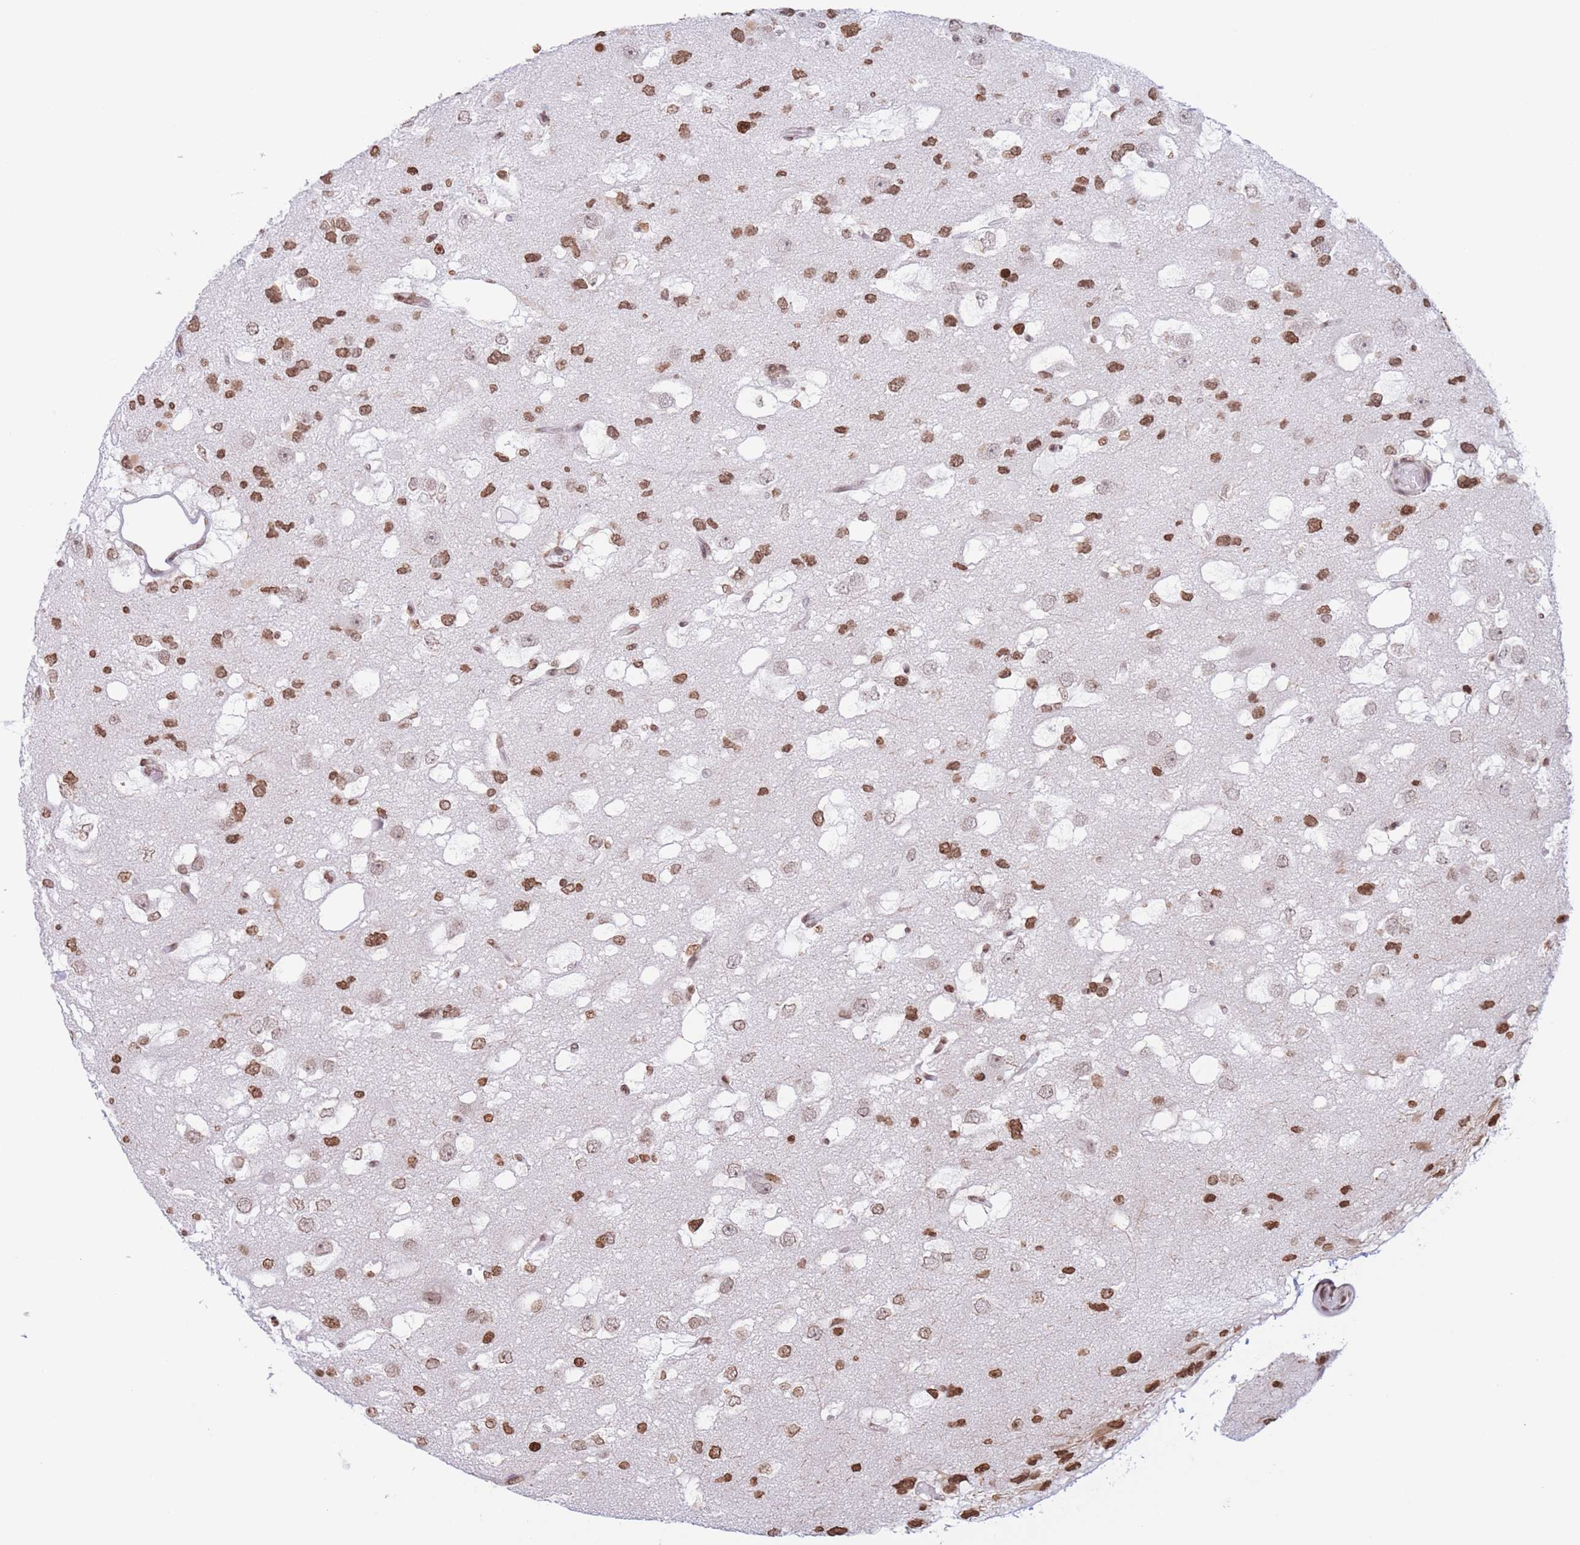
{"staining": {"intensity": "moderate", "quantity": ">75%", "location": "nuclear"}, "tissue": "glioma", "cell_type": "Tumor cells", "image_type": "cancer", "snomed": [{"axis": "morphology", "description": "Glioma, malignant, High grade"}, {"axis": "topography", "description": "Brain"}], "caption": "A medium amount of moderate nuclear expression is seen in approximately >75% of tumor cells in glioma tissue.", "gene": "H2BC11", "patient": {"sex": "male", "age": 53}}